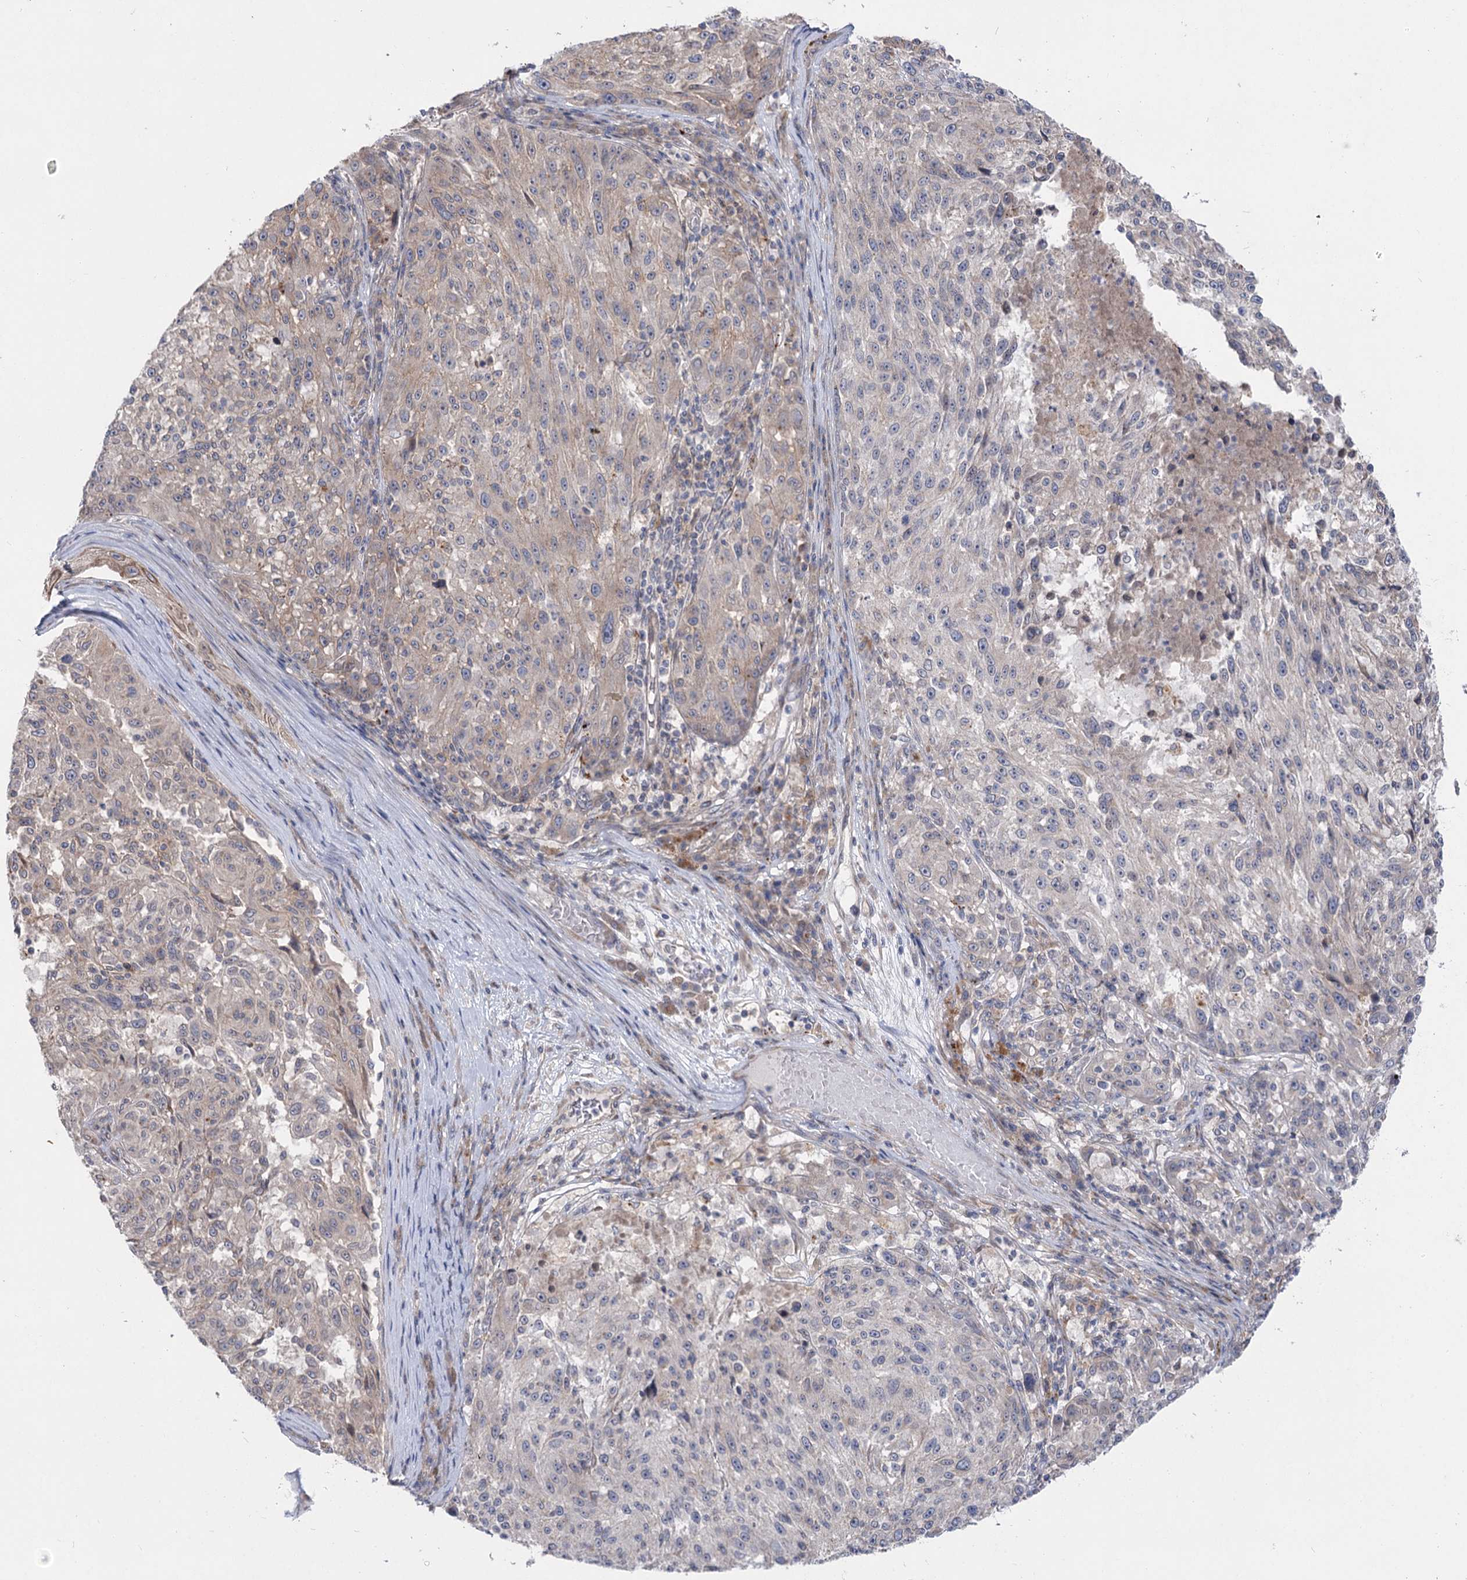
{"staining": {"intensity": "weak", "quantity": "25%-75%", "location": "cytoplasmic/membranous"}, "tissue": "melanoma", "cell_type": "Tumor cells", "image_type": "cancer", "snomed": [{"axis": "morphology", "description": "Malignant melanoma, NOS"}, {"axis": "topography", "description": "Skin"}], "caption": "Melanoma stained for a protein exhibits weak cytoplasmic/membranous positivity in tumor cells. Immunohistochemistry (ihc) stains the protein in brown and the nuclei are stained blue.", "gene": "SH3BP5L", "patient": {"sex": "male", "age": 53}}